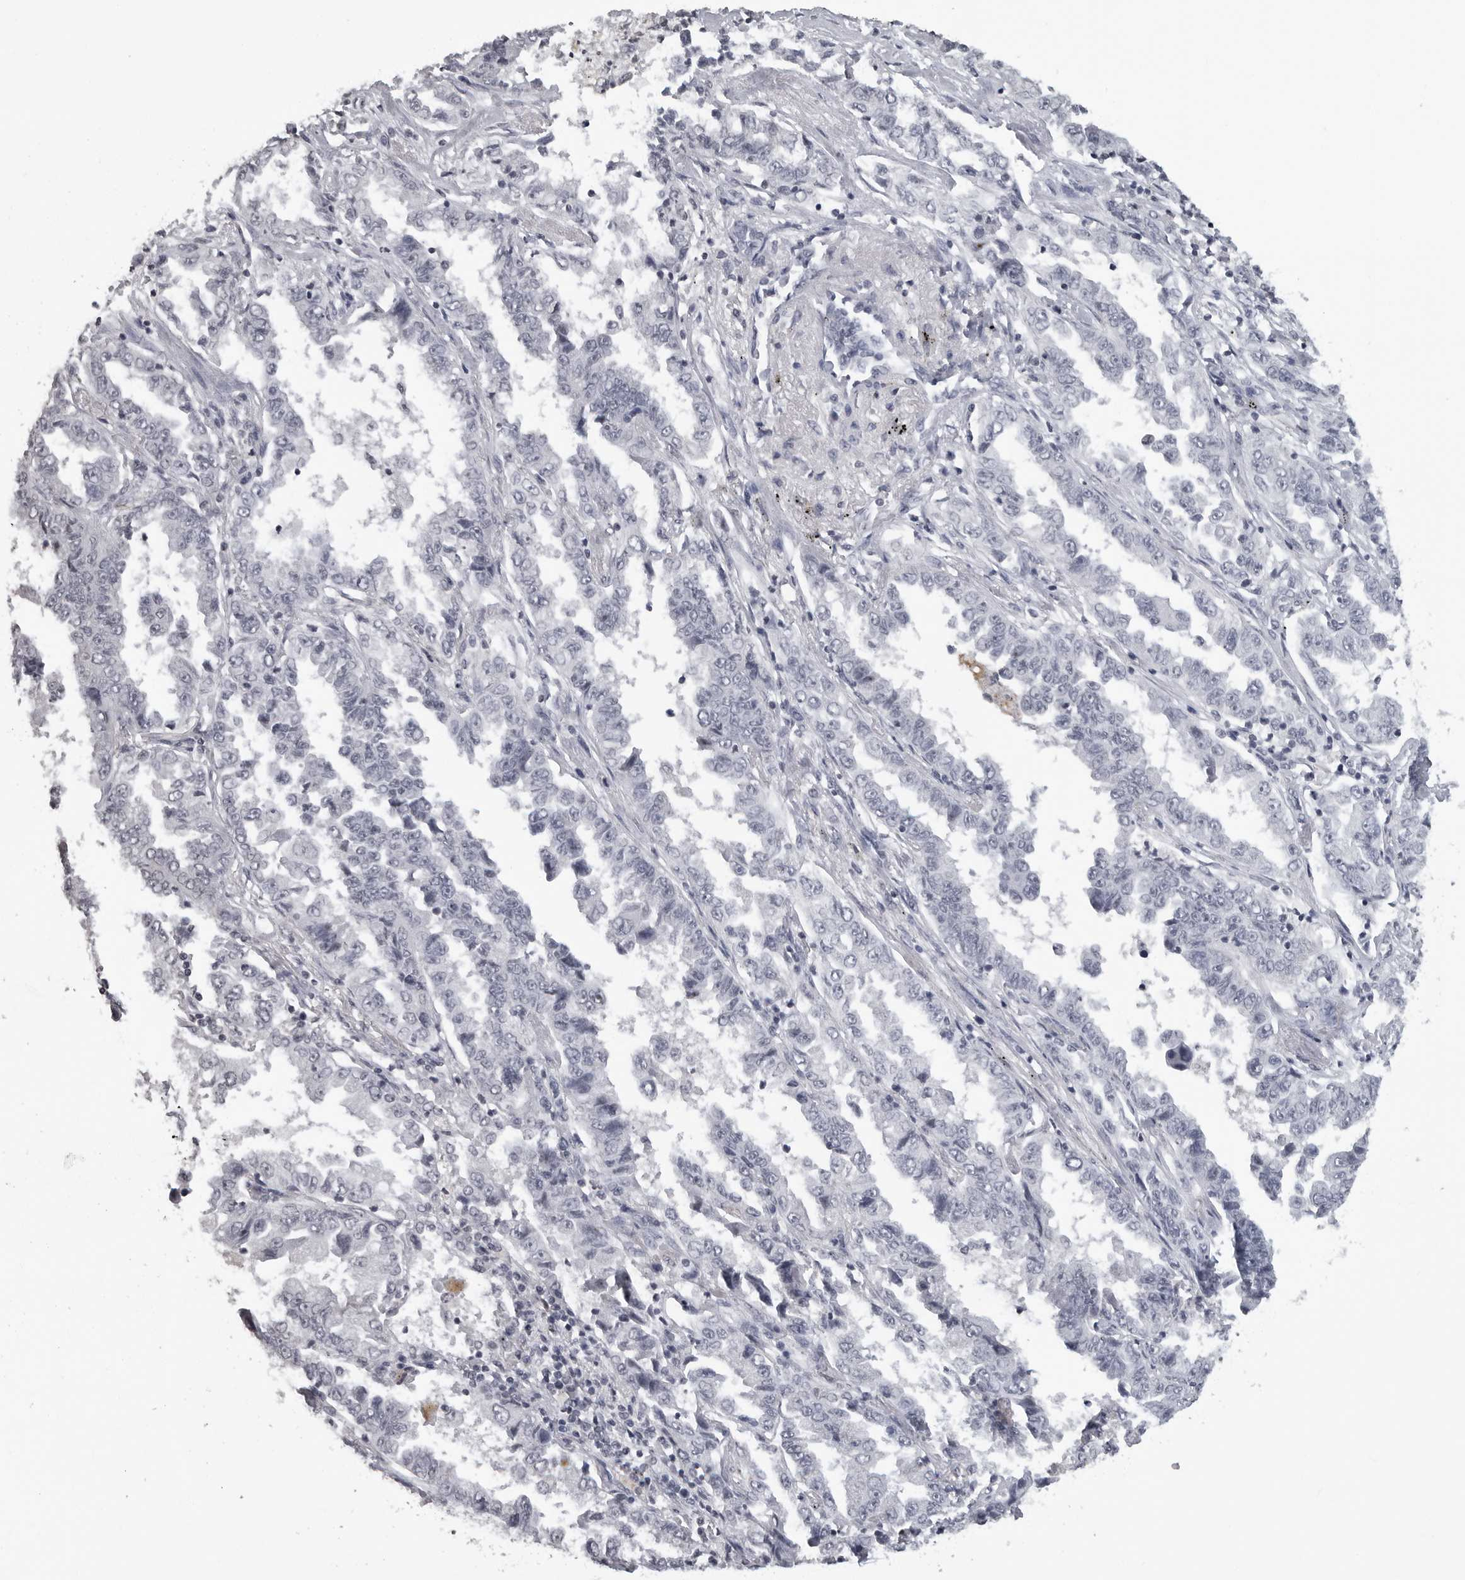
{"staining": {"intensity": "negative", "quantity": "none", "location": "none"}, "tissue": "lung cancer", "cell_type": "Tumor cells", "image_type": "cancer", "snomed": [{"axis": "morphology", "description": "Adenocarcinoma, NOS"}, {"axis": "topography", "description": "Lung"}], "caption": "Micrograph shows no significant protein staining in tumor cells of lung cancer (adenocarcinoma).", "gene": "DDX54", "patient": {"sex": "female", "age": 51}}